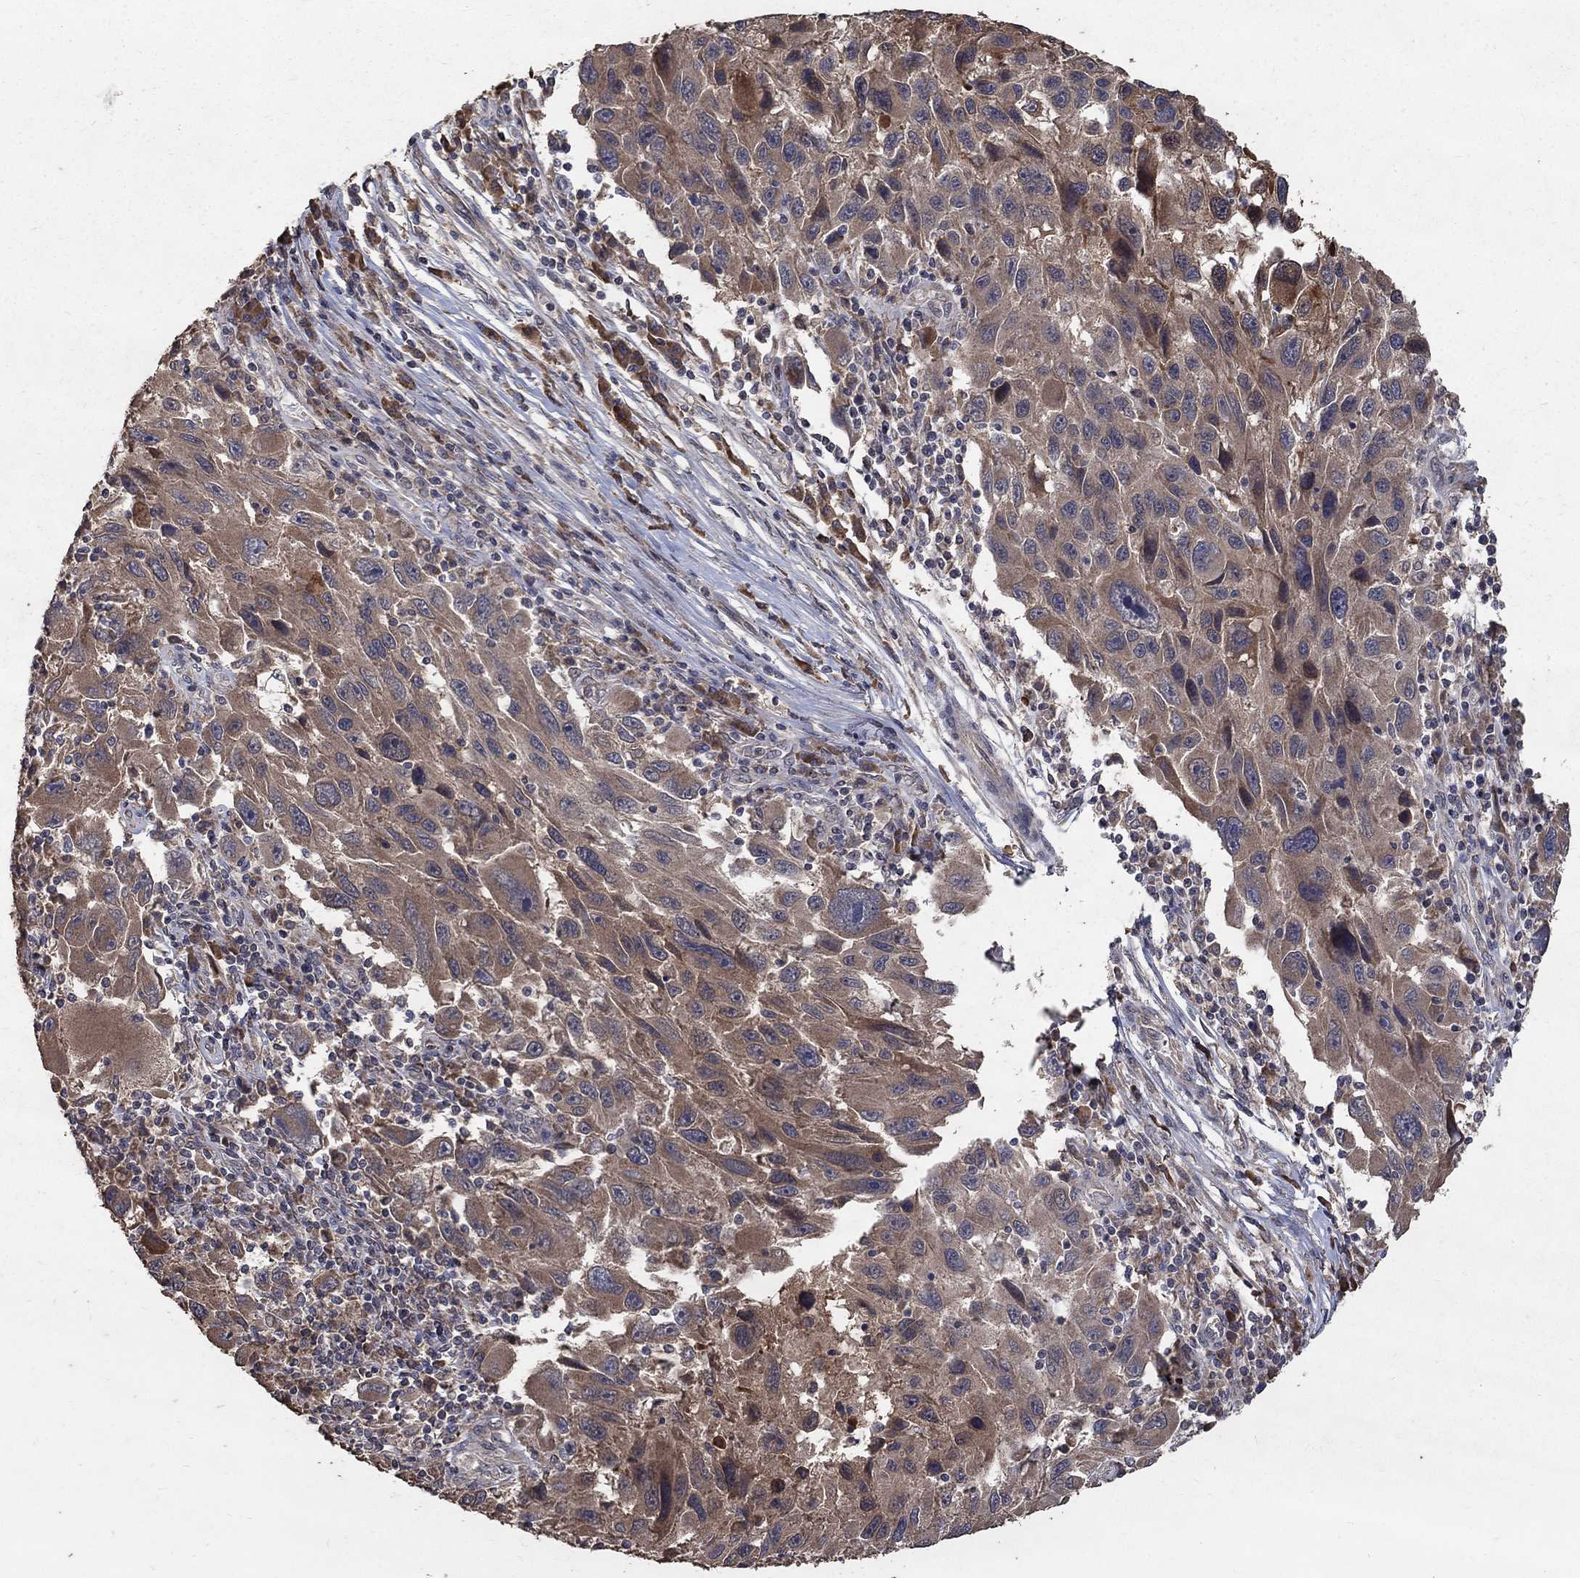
{"staining": {"intensity": "moderate", "quantity": "25%-75%", "location": "cytoplasmic/membranous"}, "tissue": "melanoma", "cell_type": "Tumor cells", "image_type": "cancer", "snomed": [{"axis": "morphology", "description": "Malignant melanoma, NOS"}, {"axis": "topography", "description": "Skin"}], "caption": "Moderate cytoplasmic/membranous staining is seen in about 25%-75% of tumor cells in melanoma.", "gene": "C17orf75", "patient": {"sex": "male", "age": 53}}